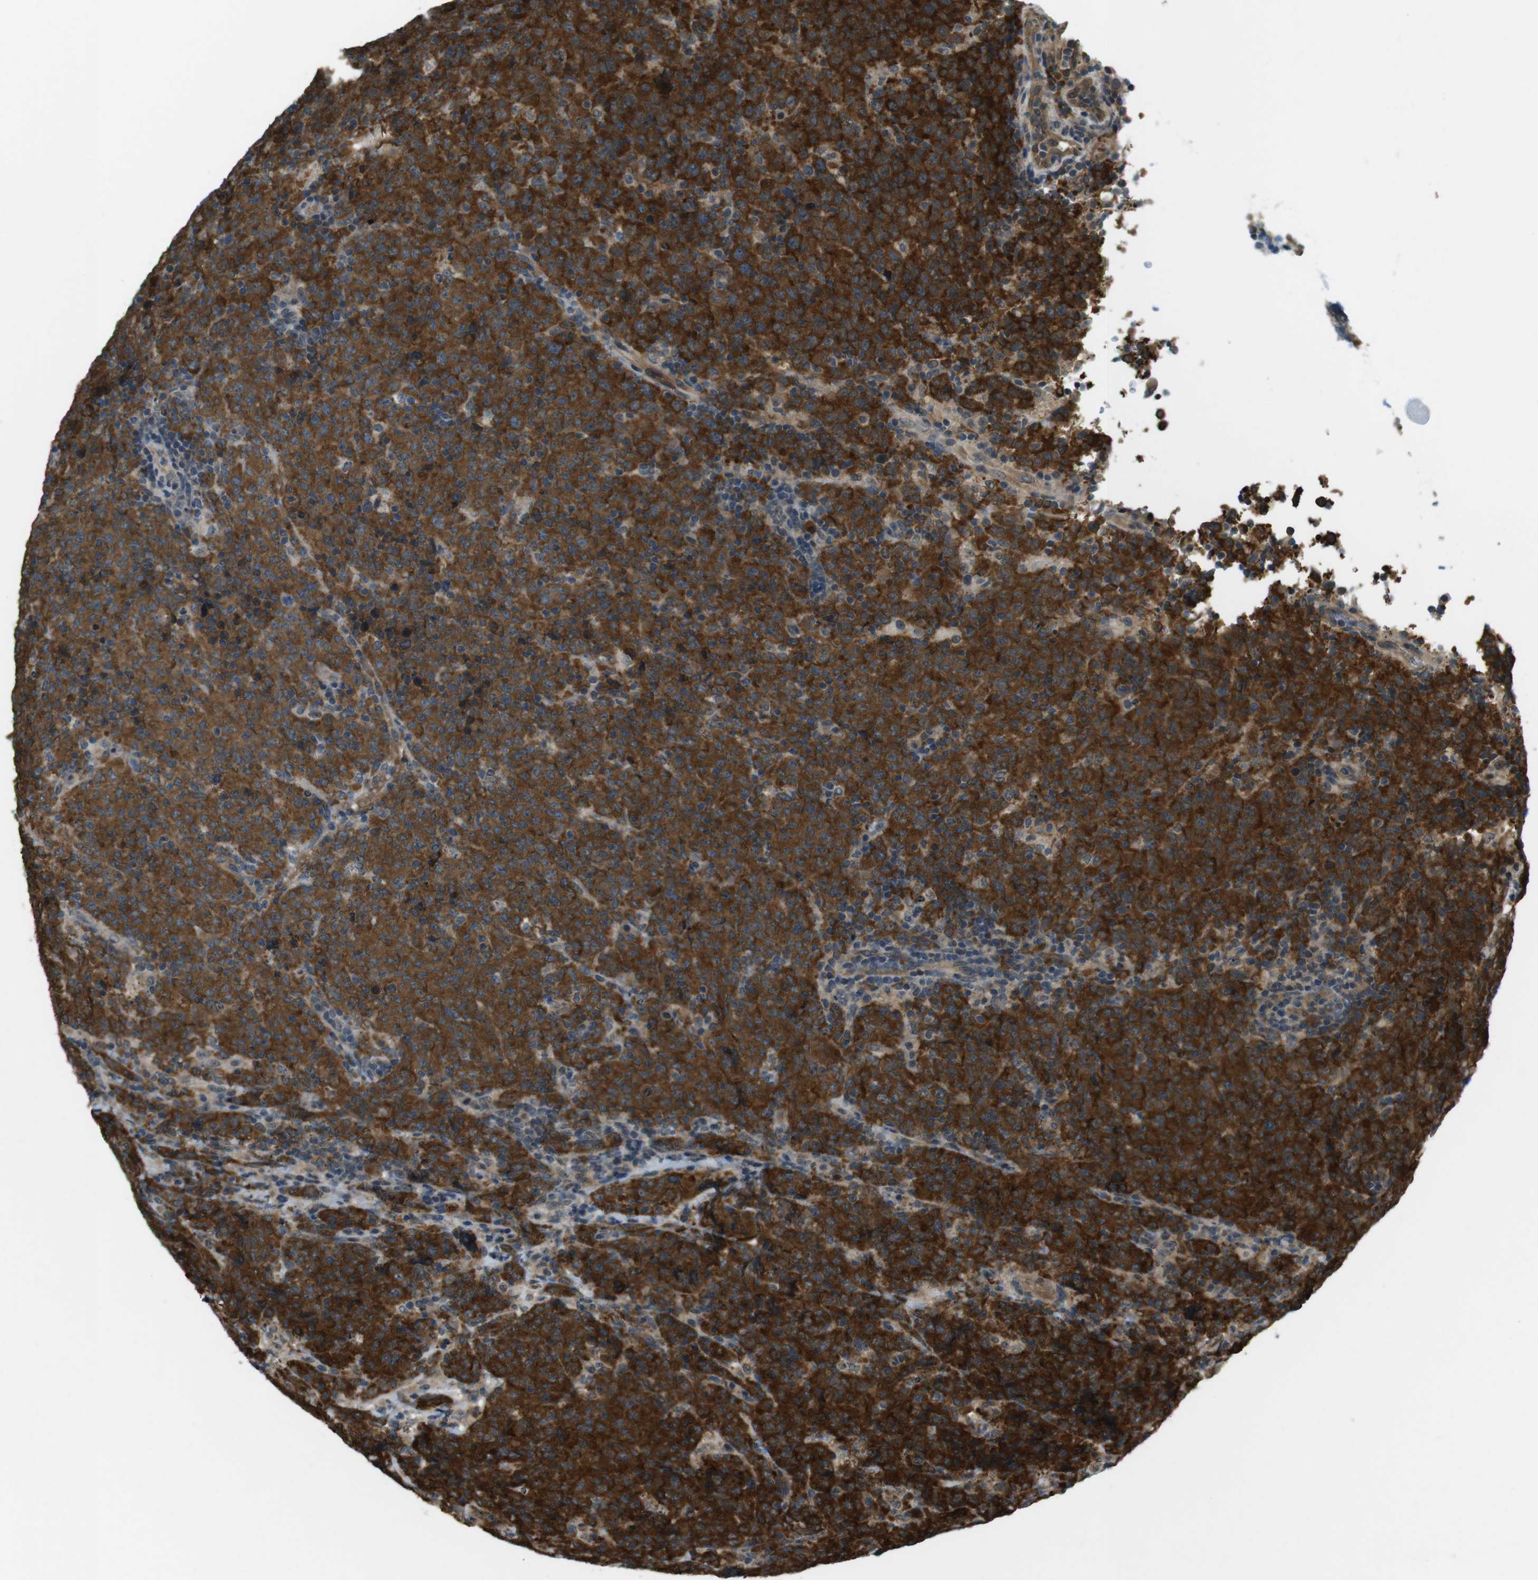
{"staining": {"intensity": "strong", "quantity": ">75%", "location": "cytoplasmic/membranous"}, "tissue": "lymphoma", "cell_type": "Tumor cells", "image_type": "cancer", "snomed": [{"axis": "morphology", "description": "Malignant lymphoma, non-Hodgkin's type, High grade"}, {"axis": "topography", "description": "Tonsil"}], "caption": "Protein staining displays strong cytoplasmic/membranous staining in approximately >75% of tumor cells in lymphoma. Using DAB (3,3'-diaminobenzidine) (brown) and hematoxylin (blue) stains, captured at high magnification using brightfield microscopy.", "gene": "TIAM2", "patient": {"sex": "female", "age": 36}}